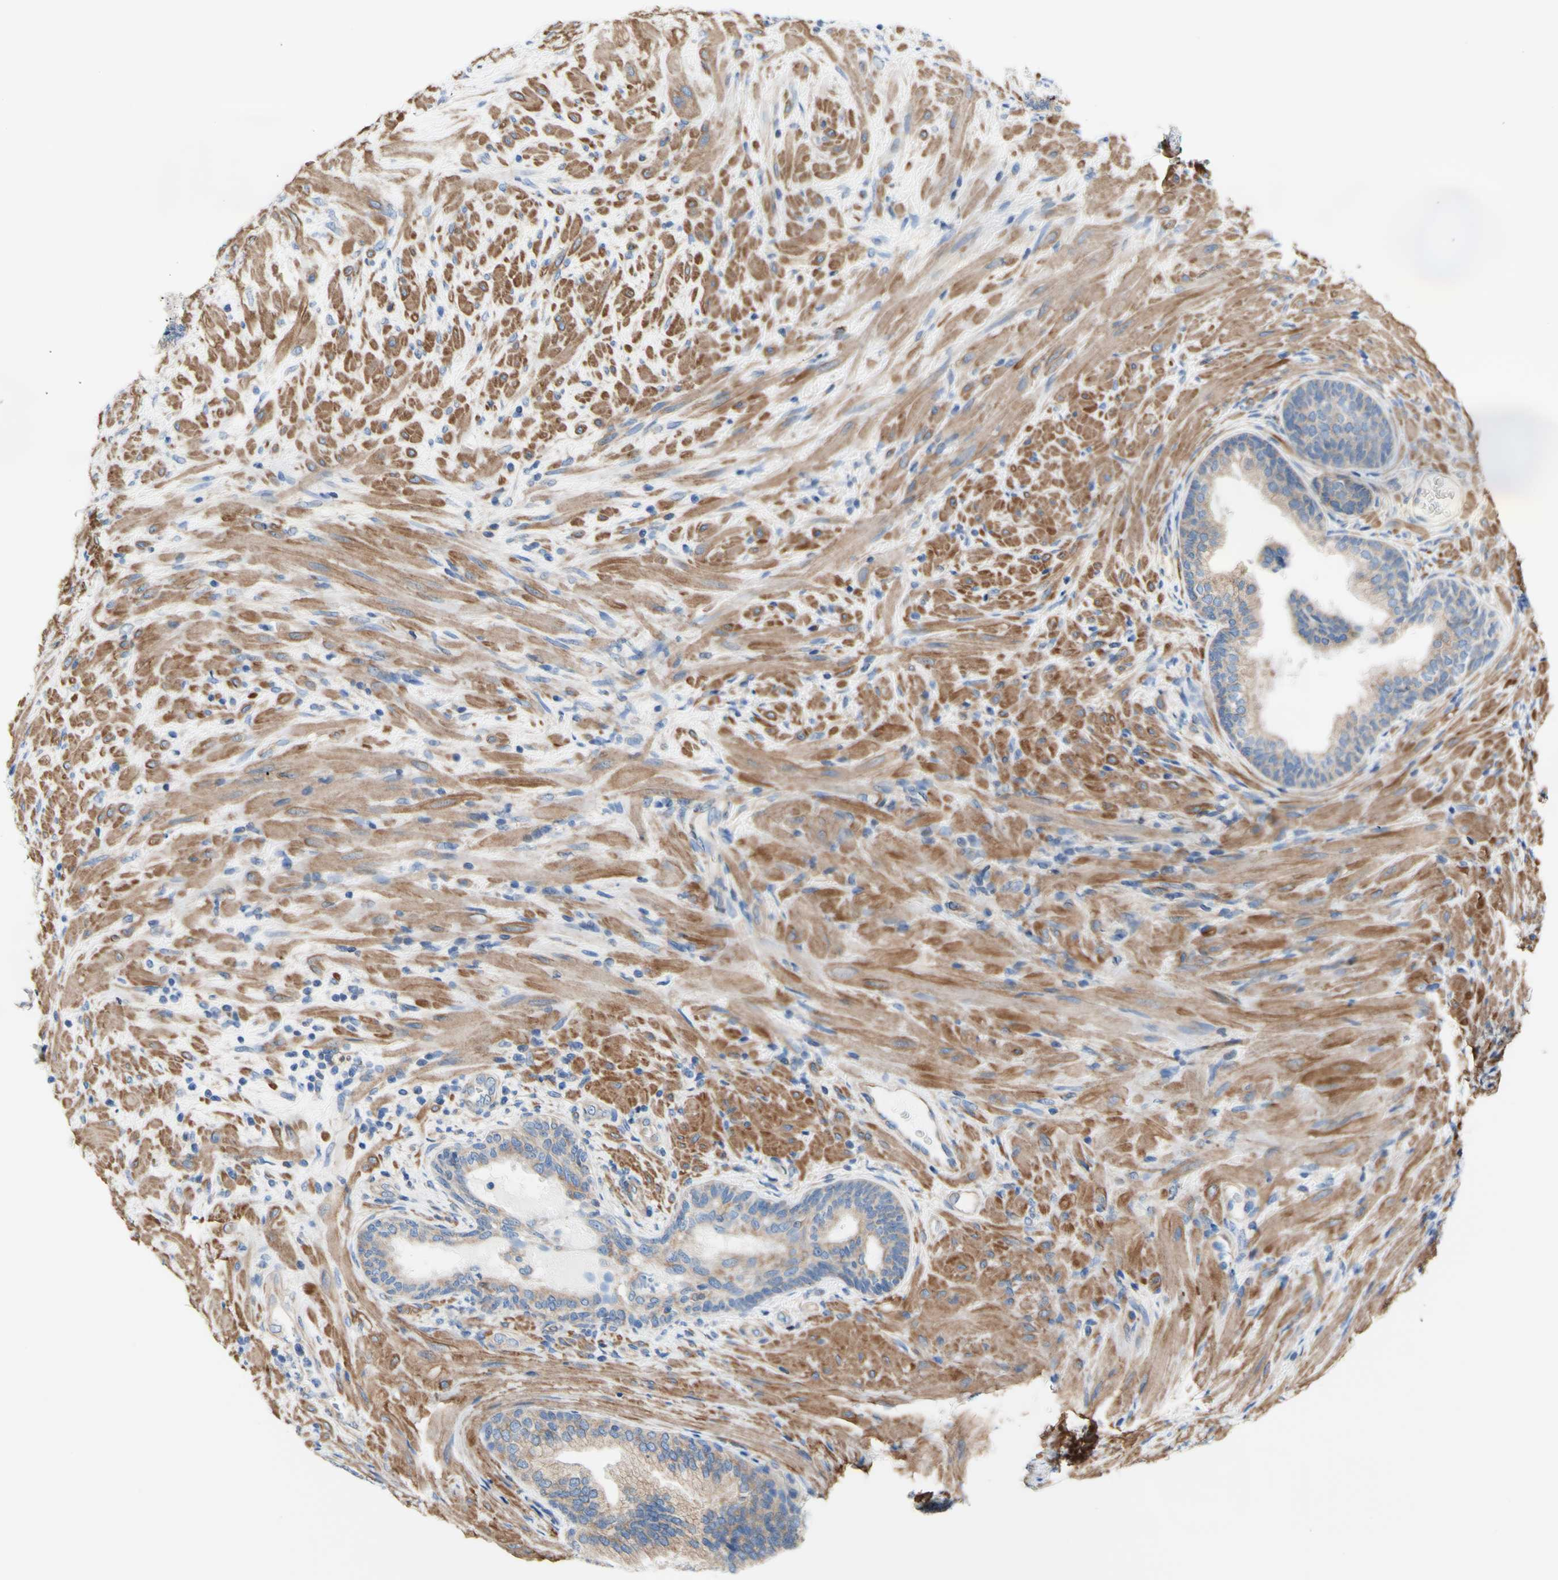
{"staining": {"intensity": "weak", "quantity": "25%-75%", "location": "cytoplasmic/membranous"}, "tissue": "prostate", "cell_type": "Glandular cells", "image_type": "normal", "snomed": [{"axis": "morphology", "description": "Normal tissue, NOS"}, {"axis": "topography", "description": "Prostate"}], "caption": "Immunohistochemistry (IHC) histopathology image of normal prostate stained for a protein (brown), which demonstrates low levels of weak cytoplasmic/membranous expression in approximately 25%-75% of glandular cells.", "gene": "RETREG2", "patient": {"sex": "male", "age": 76}}